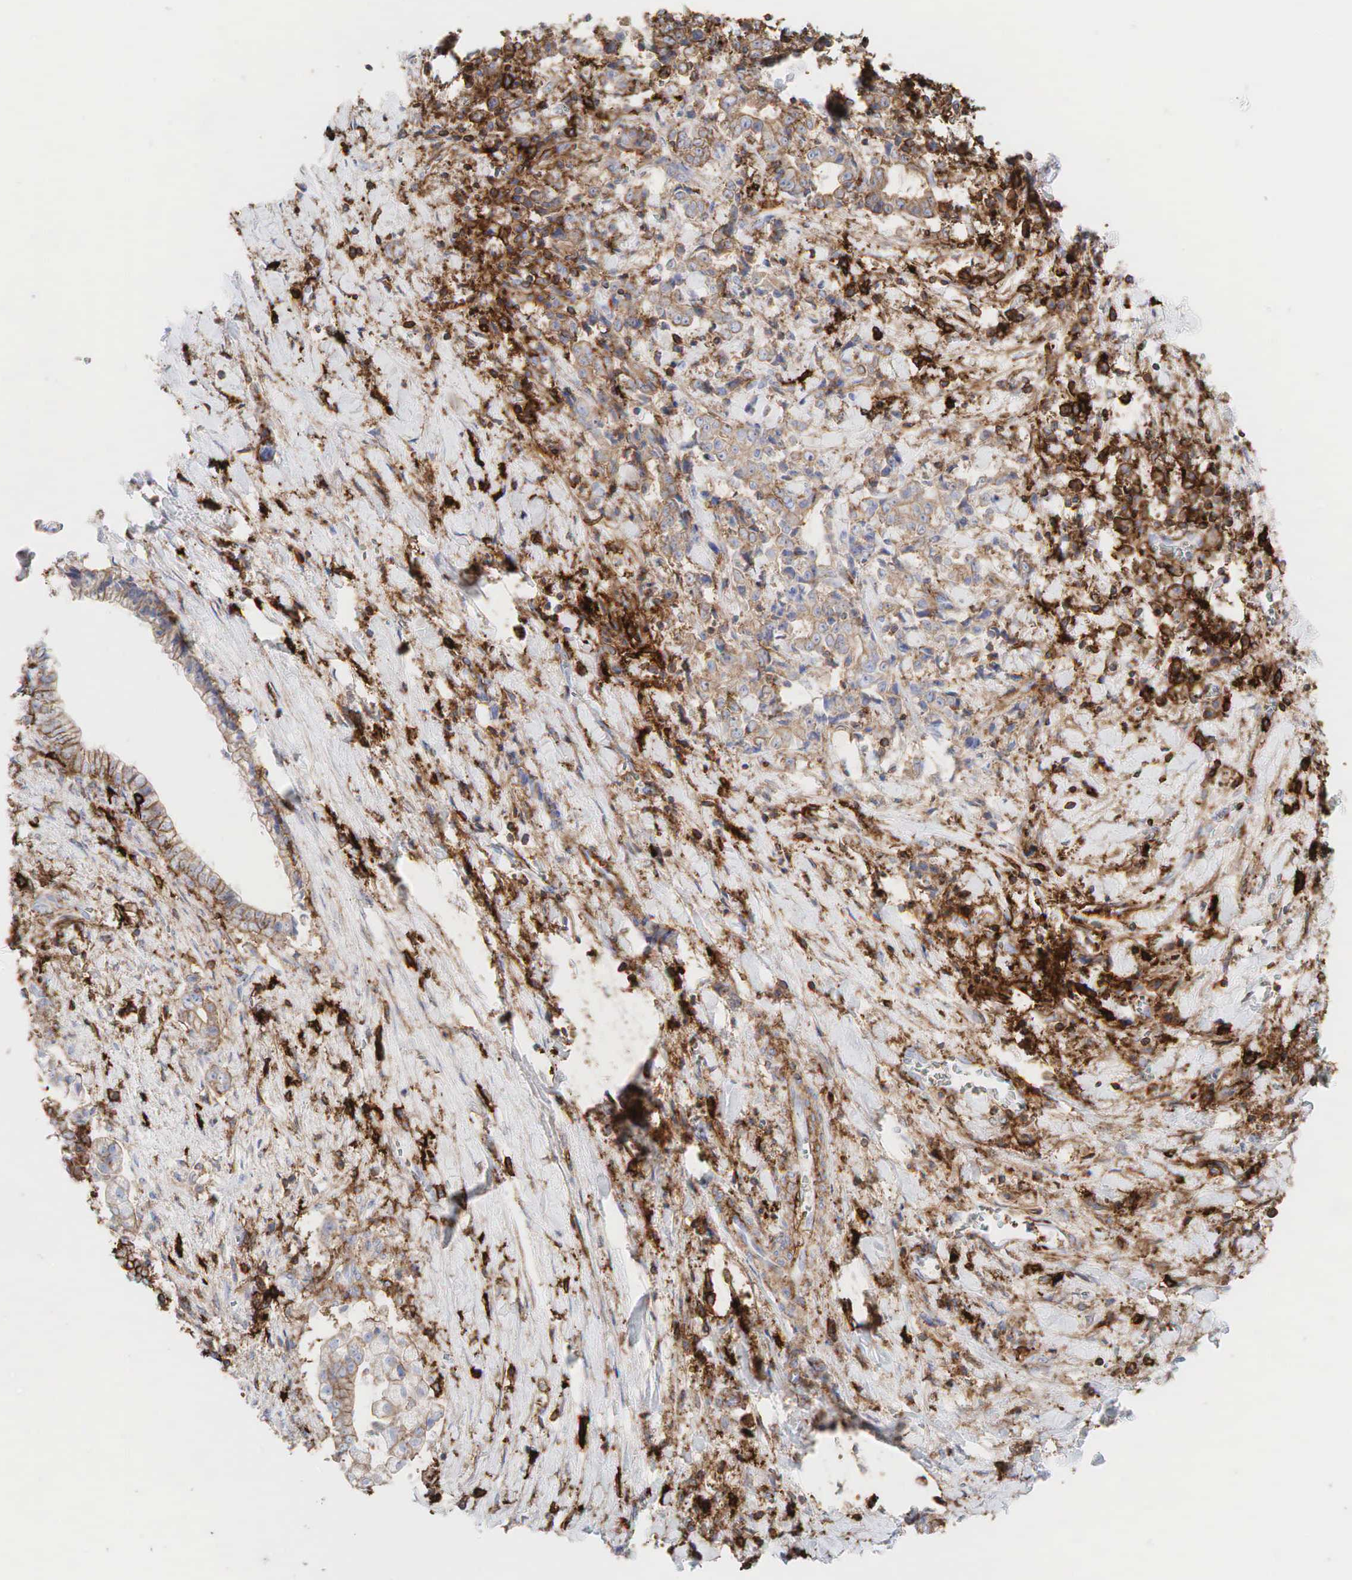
{"staining": {"intensity": "weak", "quantity": "25%-75%", "location": "cytoplasmic/membranous"}, "tissue": "liver cancer", "cell_type": "Tumor cells", "image_type": "cancer", "snomed": [{"axis": "morphology", "description": "Cholangiocarcinoma"}, {"axis": "topography", "description": "Liver"}], "caption": "Human cholangiocarcinoma (liver) stained for a protein (brown) reveals weak cytoplasmic/membranous positive positivity in about 25%-75% of tumor cells.", "gene": "CD44", "patient": {"sex": "male", "age": 57}}